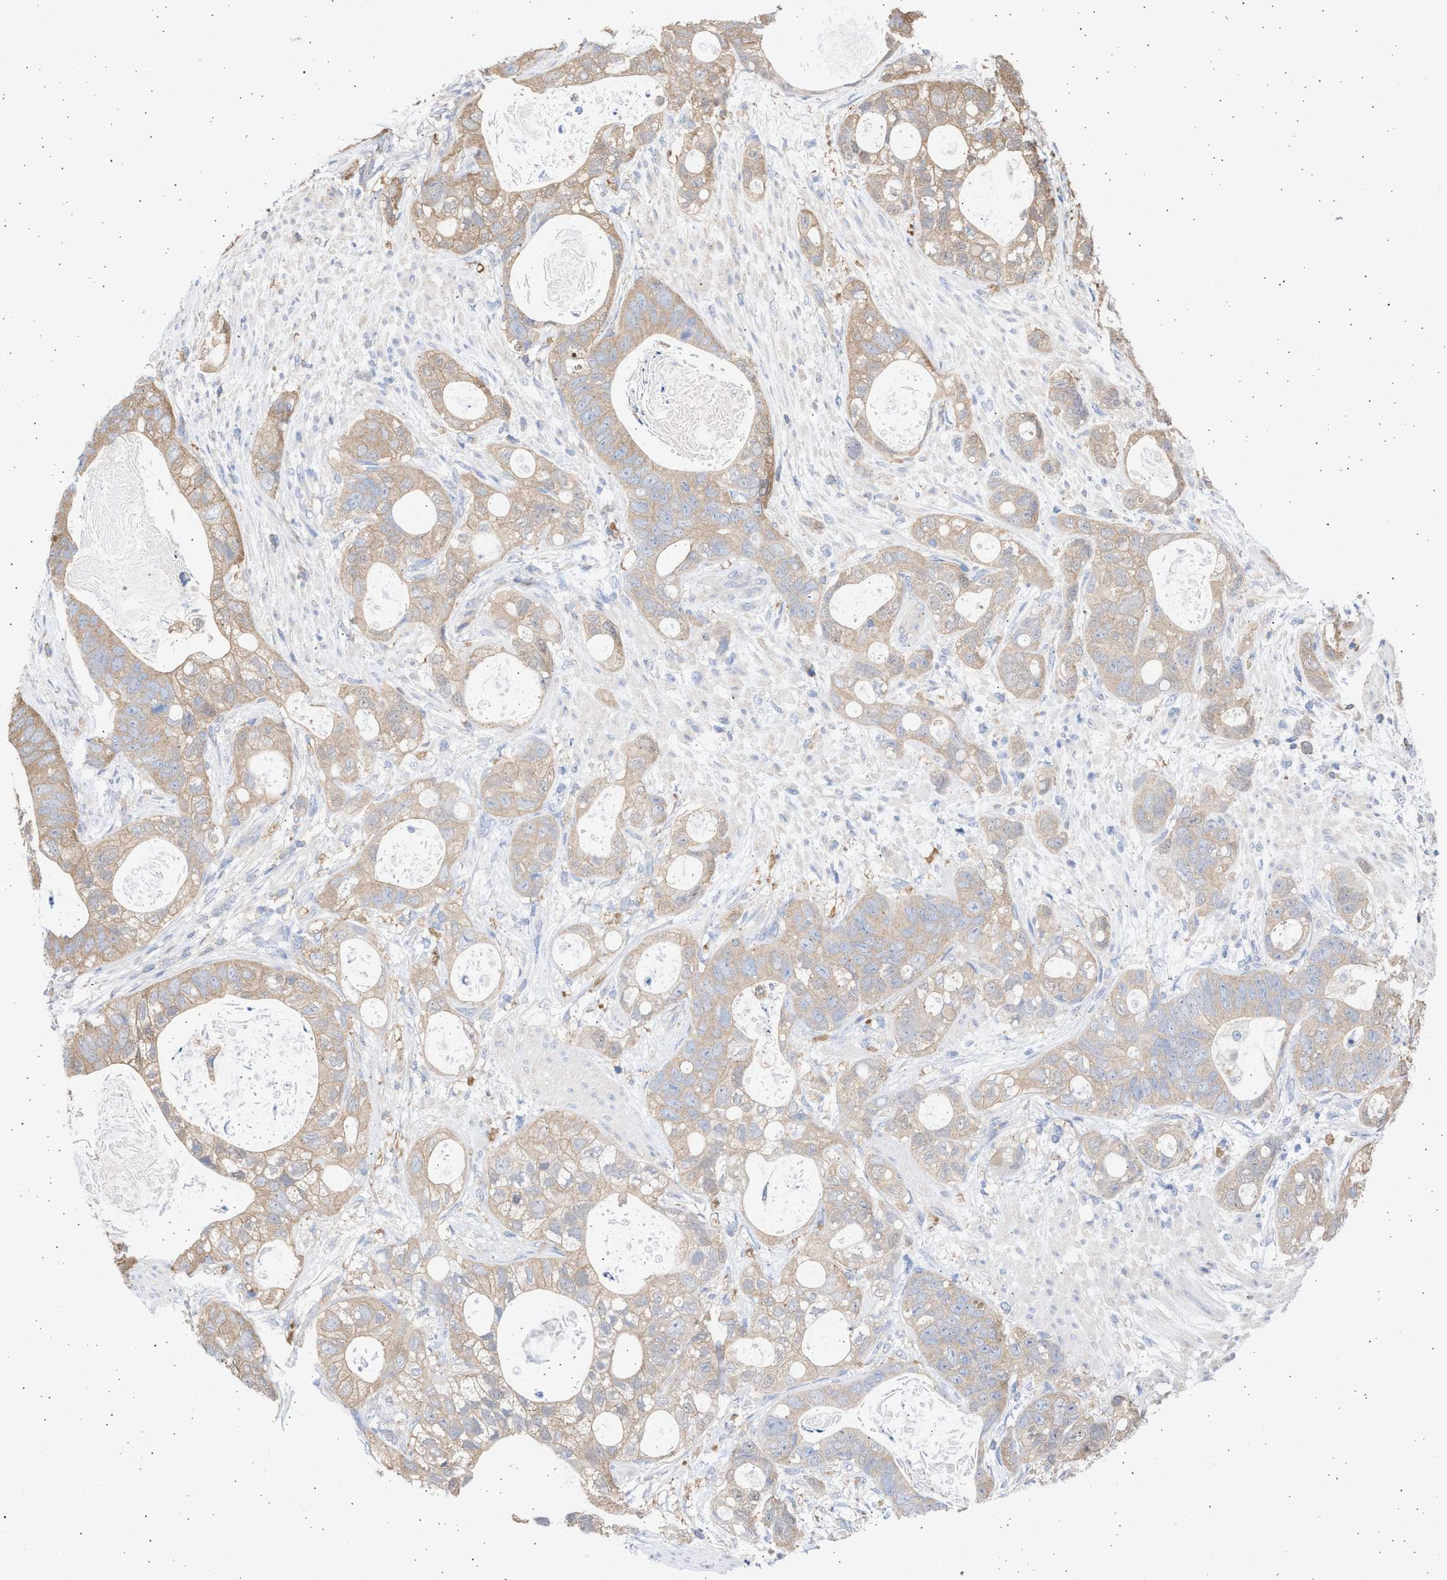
{"staining": {"intensity": "weak", "quantity": ">75%", "location": "cytoplasmic/membranous"}, "tissue": "stomach cancer", "cell_type": "Tumor cells", "image_type": "cancer", "snomed": [{"axis": "morphology", "description": "Normal tissue, NOS"}, {"axis": "morphology", "description": "Adenocarcinoma, NOS"}, {"axis": "topography", "description": "Stomach"}], "caption": "DAB immunohistochemical staining of human stomach adenocarcinoma demonstrates weak cytoplasmic/membranous protein expression in approximately >75% of tumor cells.", "gene": "ALDOC", "patient": {"sex": "female", "age": 89}}